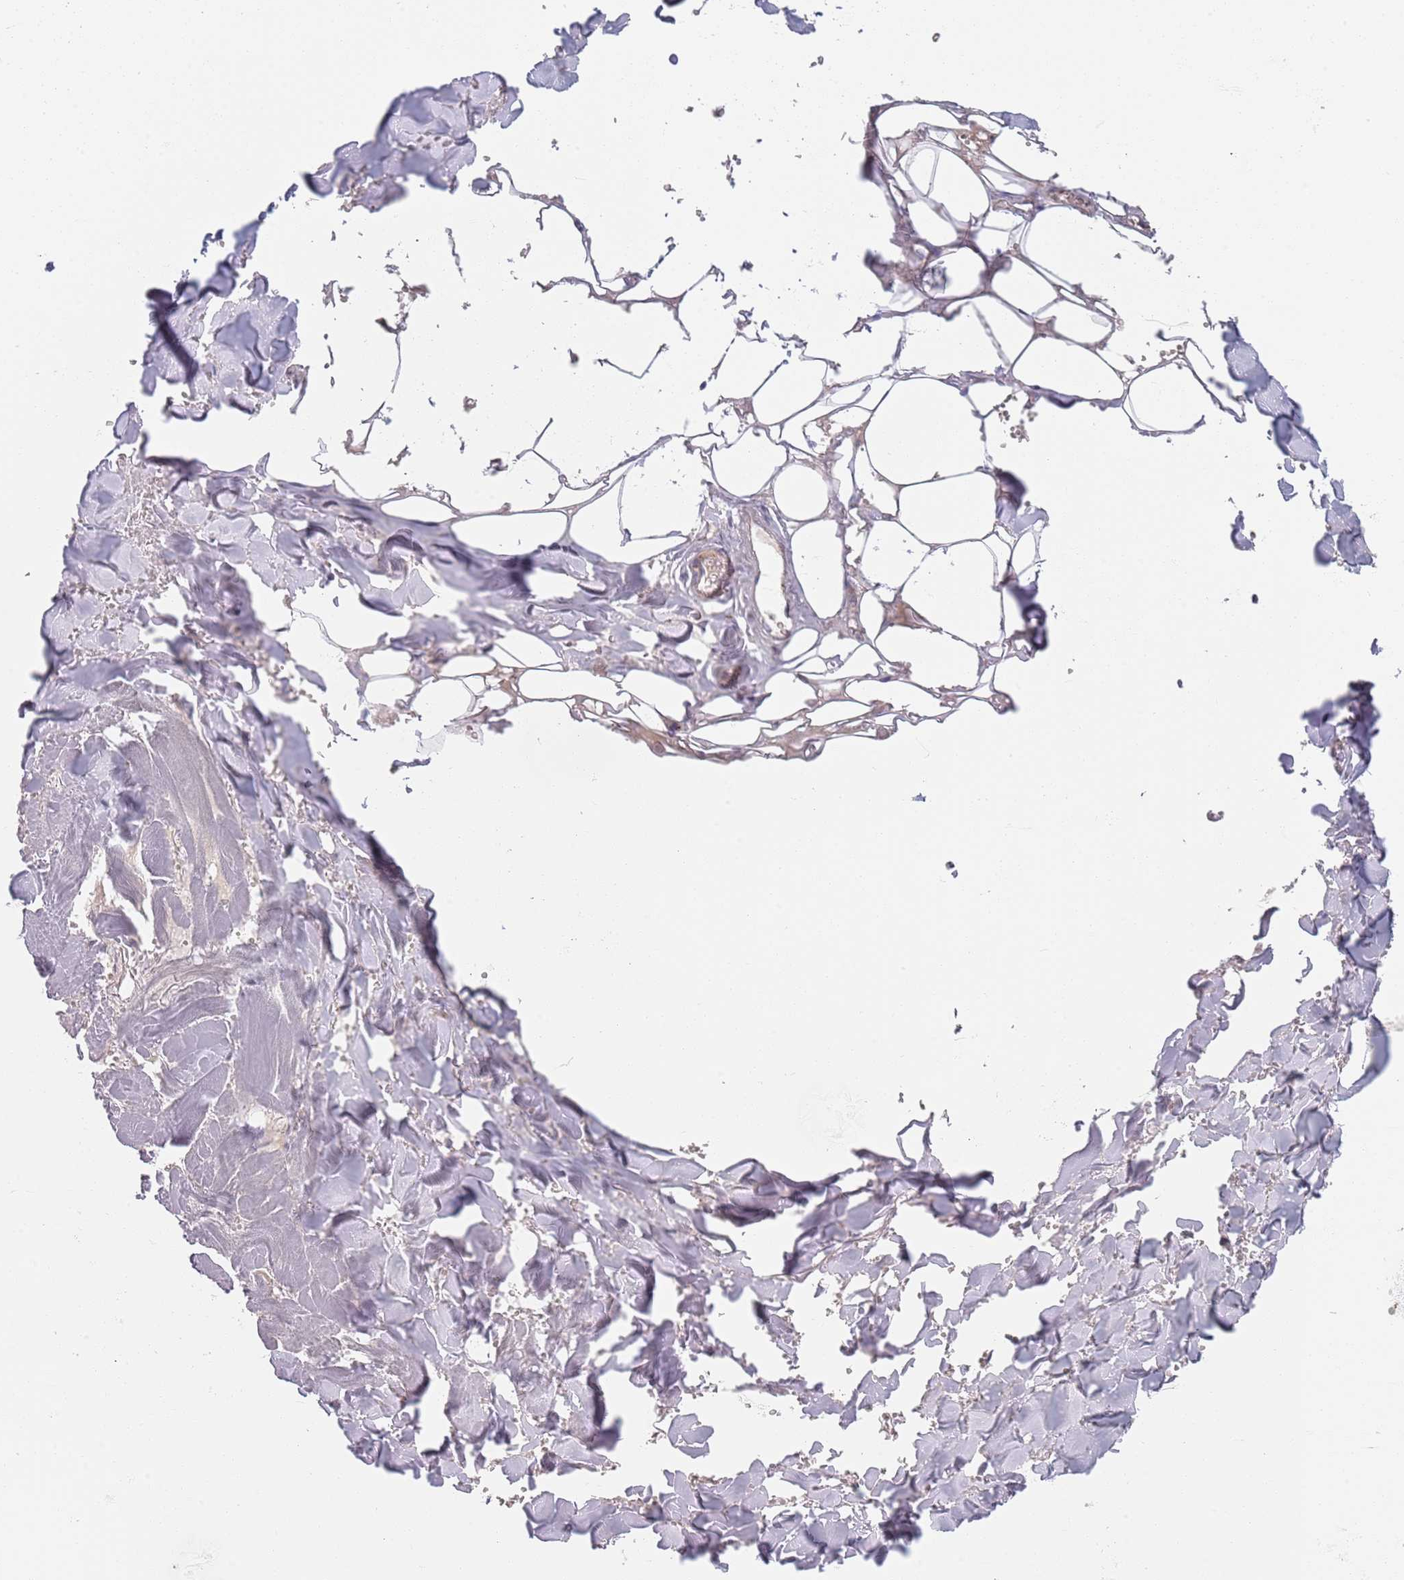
{"staining": {"intensity": "negative", "quantity": "none", "location": "none"}, "tissue": "adipose tissue", "cell_type": "Adipocytes", "image_type": "normal", "snomed": [{"axis": "morphology", "description": "Normal tissue, NOS"}, {"axis": "topography", "description": "Salivary gland"}, {"axis": "topography", "description": "Peripheral nerve tissue"}], "caption": "Immunohistochemistry micrograph of unremarkable adipose tissue: human adipose tissue stained with DAB reveals no significant protein staining in adipocytes. (Stains: DAB IHC with hematoxylin counter stain, Microscopy: brightfield microscopy at high magnification).", "gene": "PLCL2", "patient": {"sex": "male", "age": 38}}